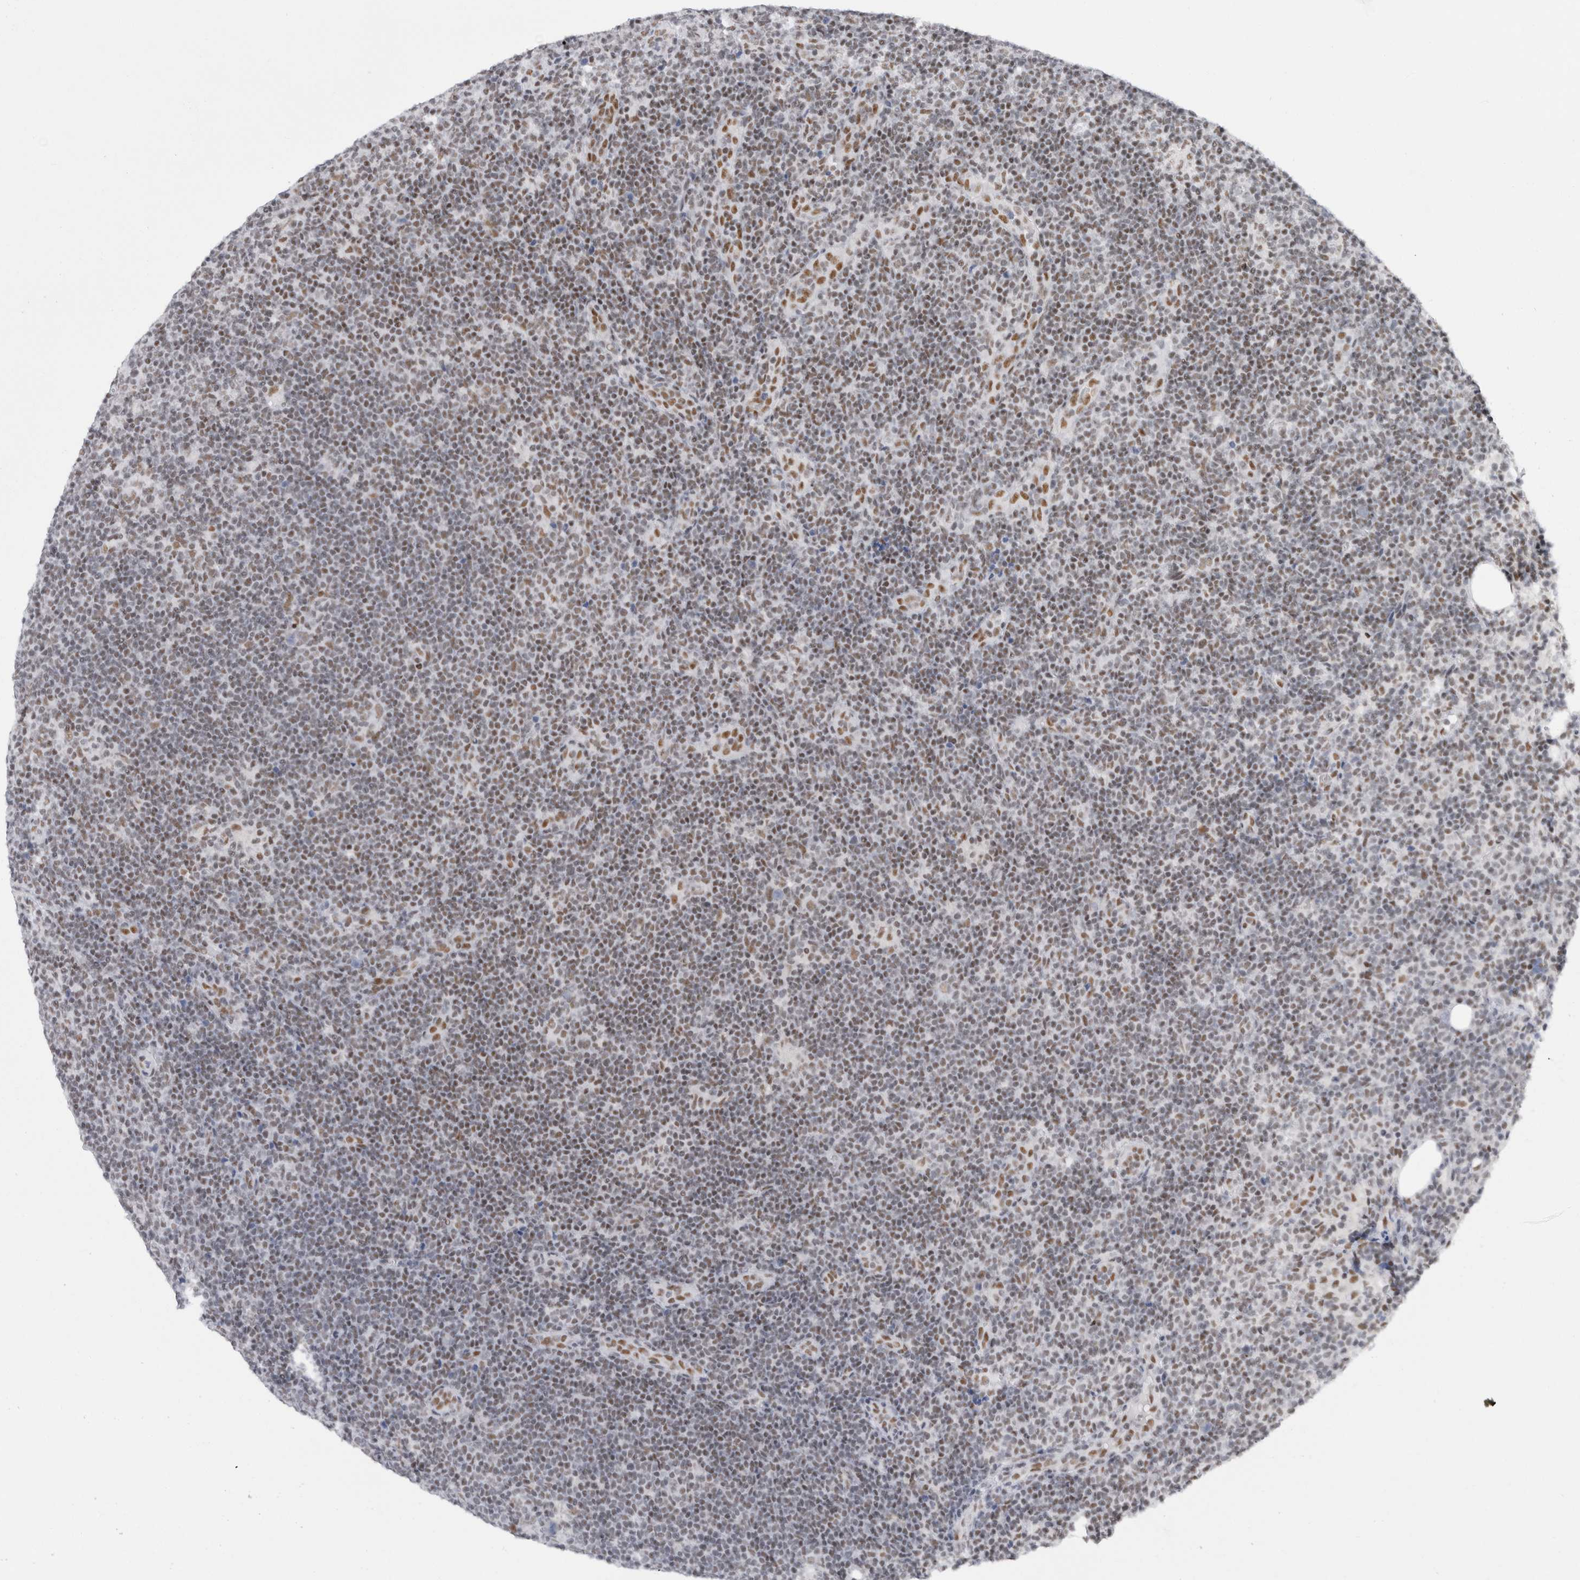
{"staining": {"intensity": "moderate", "quantity": ">75%", "location": "nuclear"}, "tissue": "lymphoma", "cell_type": "Tumor cells", "image_type": "cancer", "snomed": [{"axis": "morphology", "description": "Hodgkin's disease, NOS"}, {"axis": "topography", "description": "Lymph node"}], "caption": "A histopathology image of lymphoma stained for a protein reveals moderate nuclear brown staining in tumor cells.", "gene": "COPS7A", "patient": {"sex": "female", "age": 57}}